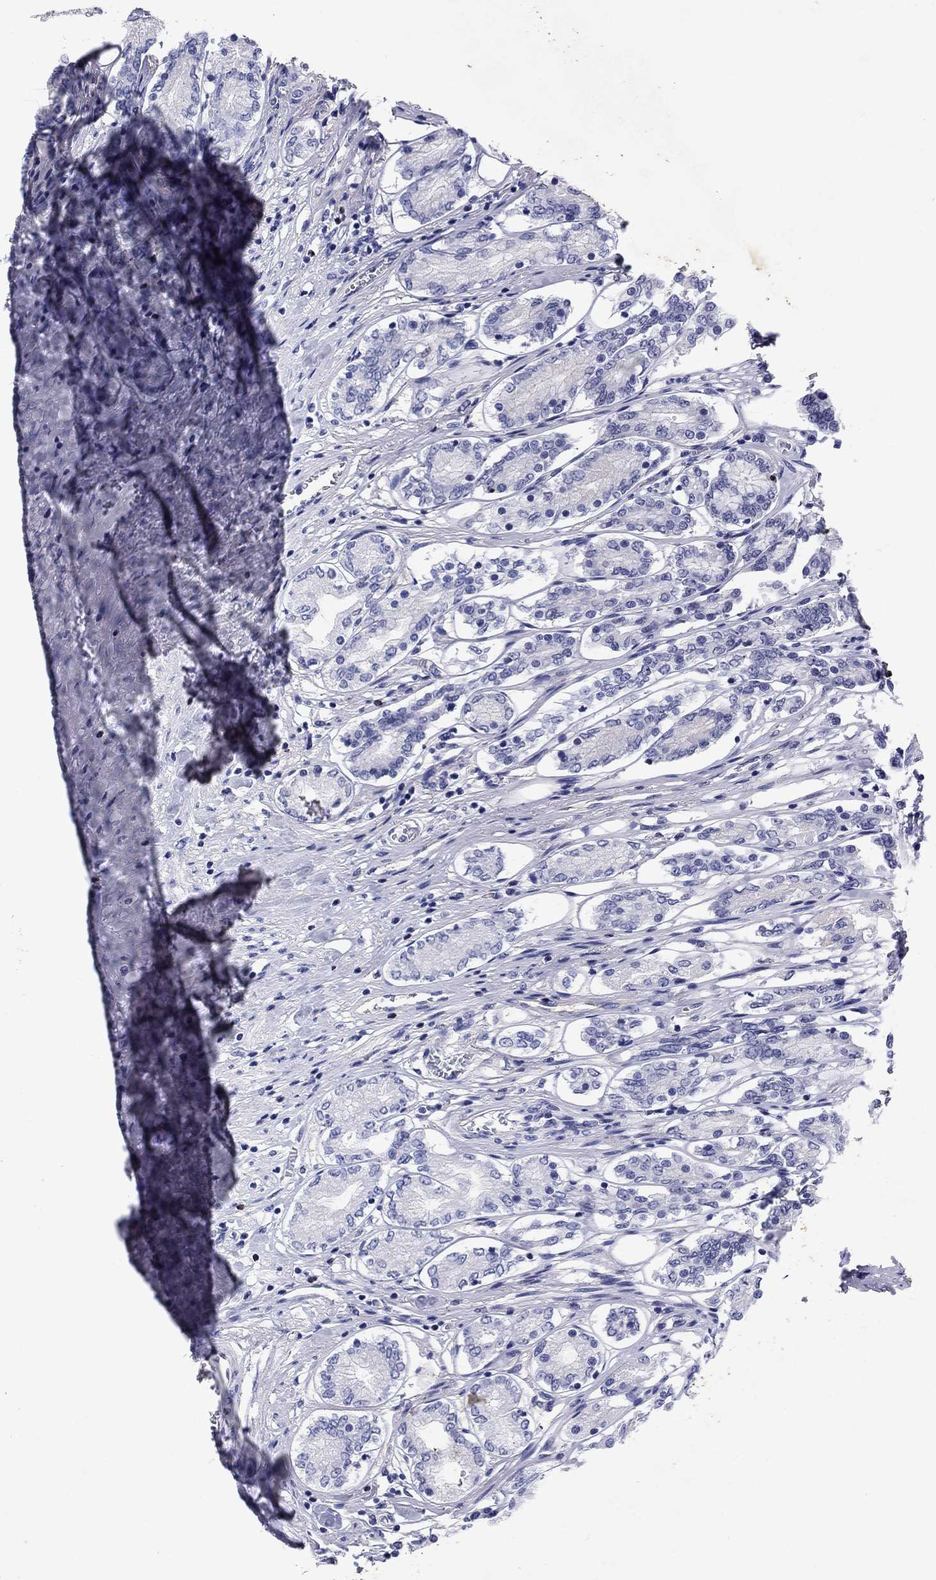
{"staining": {"intensity": "negative", "quantity": "none", "location": "none"}, "tissue": "stomach", "cell_type": "Glandular cells", "image_type": "normal", "snomed": [{"axis": "morphology", "description": "Normal tissue, NOS"}, {"axis": "topography", "description": "Stomach"}], "caption": "Immunohistochemistry (IHC) of normal human stomach exhibits no positivity in glandular cells.", "gene": "GZMK", "patient": {"sex": "female", "age": 65}}